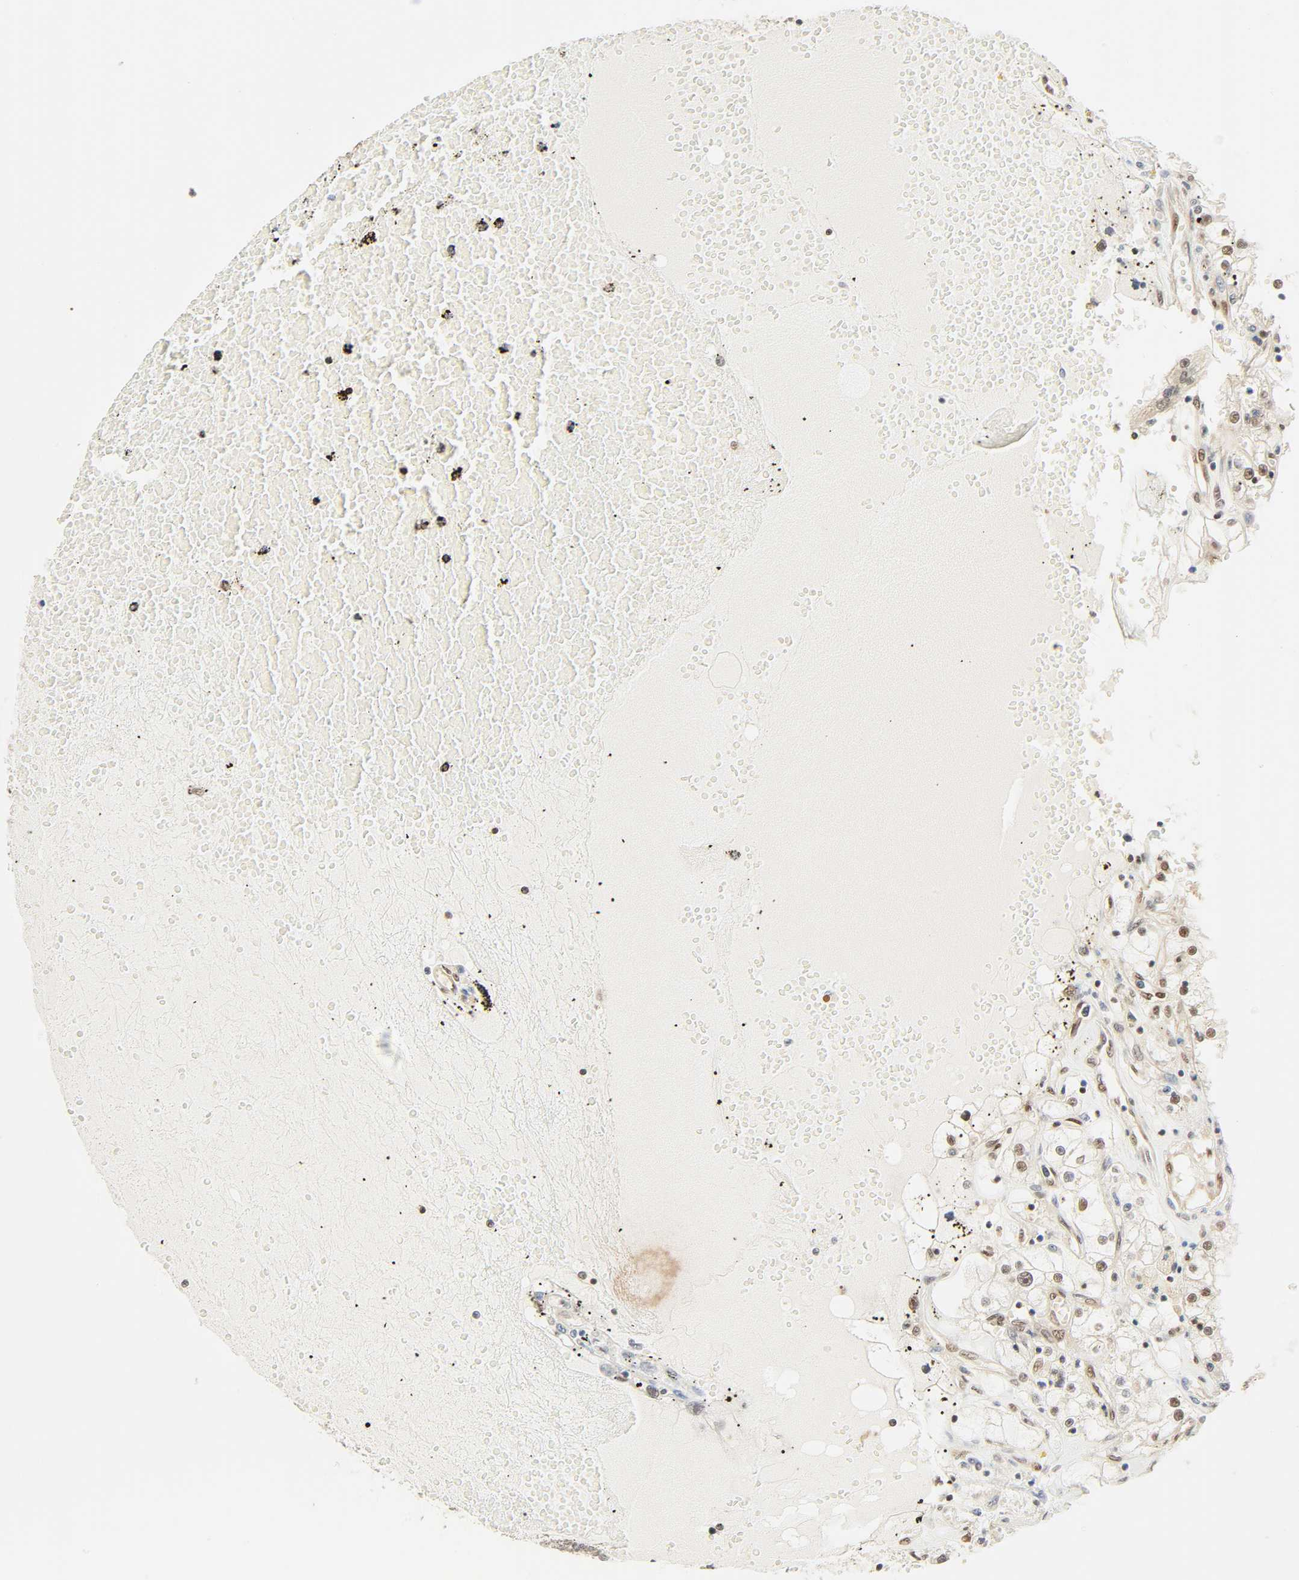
{"staining": {"intensity": "weak", "quantity": "25%-75%", "location": "nuclear"}, "tissue": "renal cancer", "cell_type": "Tumor cells", "image_type": "cancer", "snomed": [{"axis": "morphology", "description": "Adenocarcinoma, NOS"}, {"axis": "topography", "description": "Kidney"}], "caption": "There is low levels of weak nuclear expression in tumor cells of renal adenocarcinoma, as demonstrated by immunohistochemical staining (brown color).", "gene": "UBC", "patient": {"sex": "male", "age": 56}}